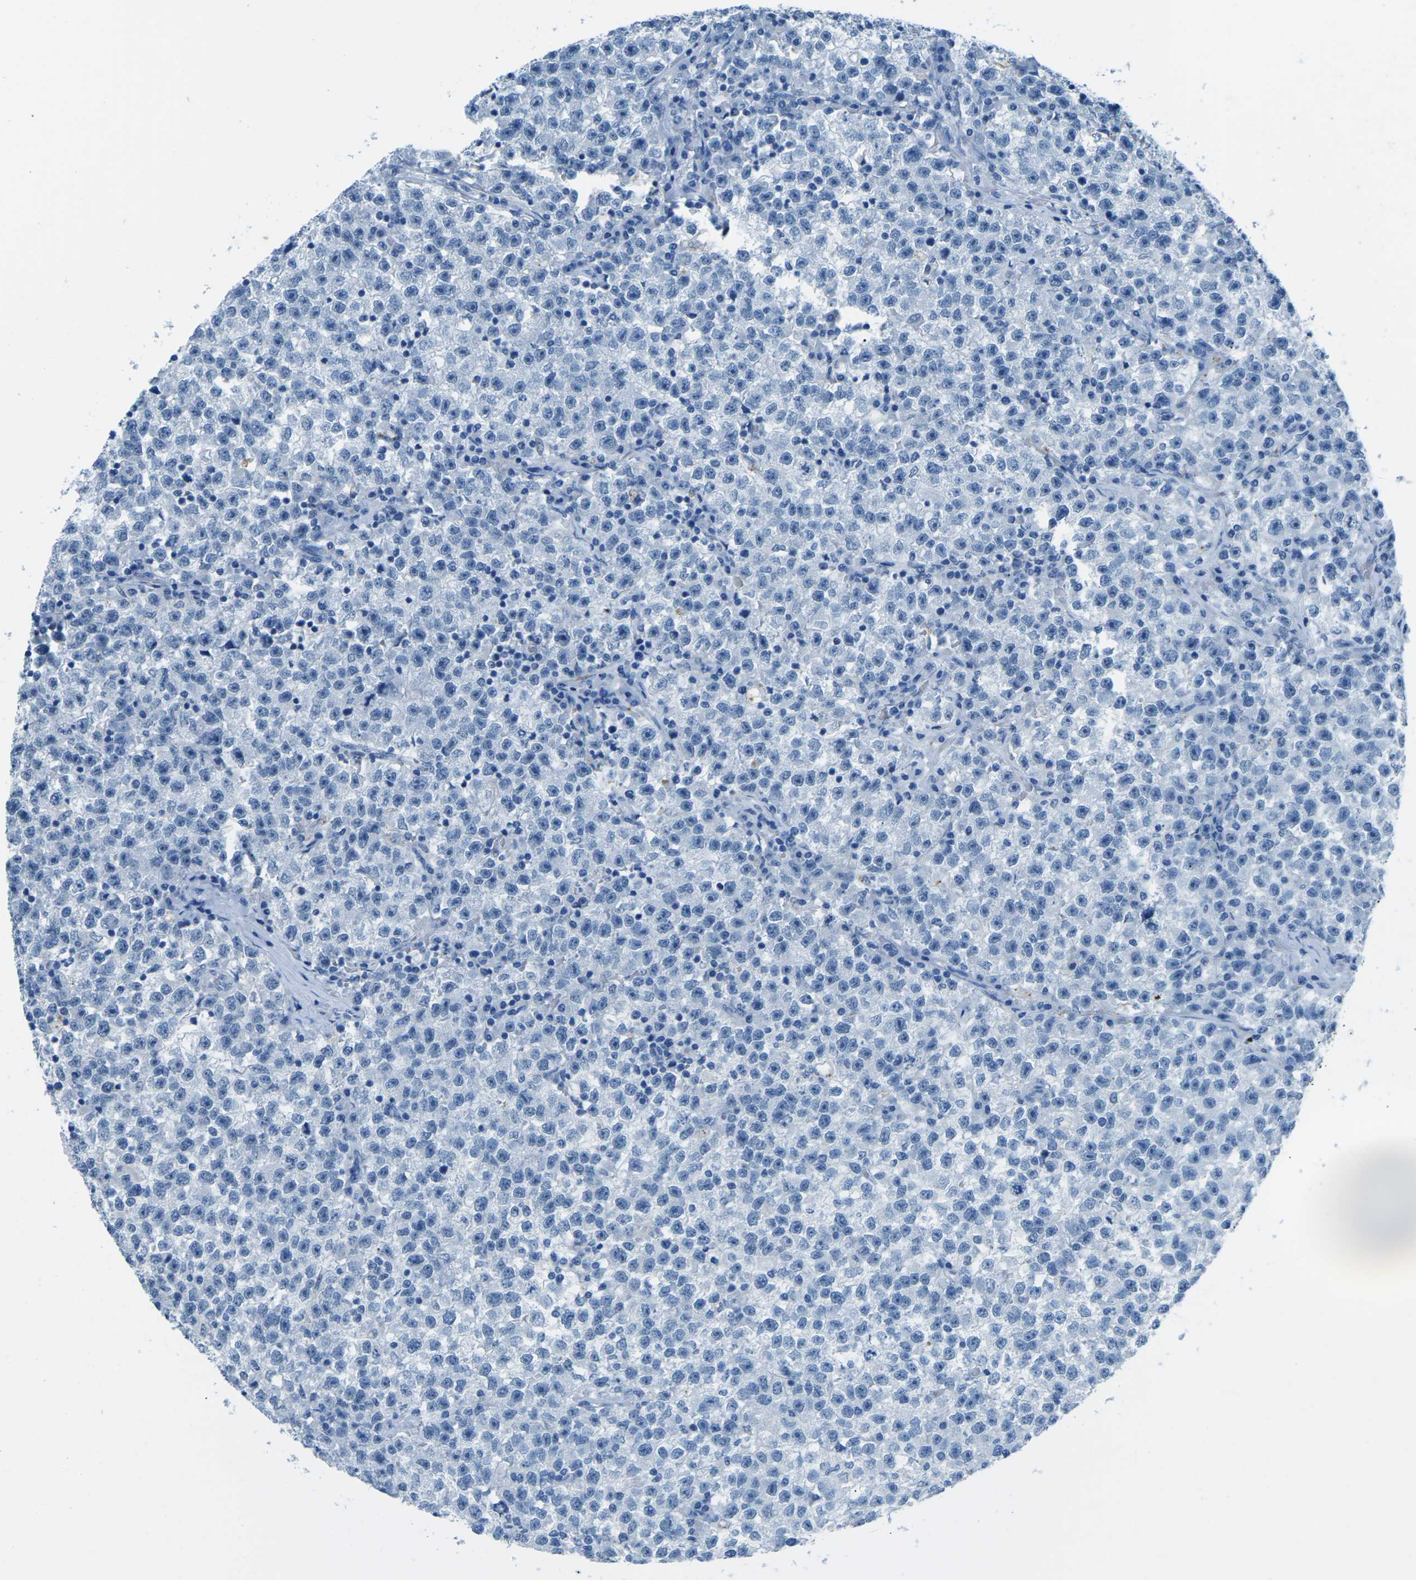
{"staining": {"intensity": "negative", "quantity": "none", "location": "none"}, "tissue": "testis cancer", "cell_type": "Tumor cells", "image_type": "cancer", "snomed": [{"axis": "morphology", "description": "Seminoma, NOS"}, {"axis": "topography", "description": "Testis"}], "caption": "Immunohistochemical staining of human testis cancer (seminoma) exhibits no significant expression in tumor cells. (Immunohistochemistry (ihc), brightfield microscopy, high magnification).", "gene": "MYH8", "patient": {"sex": "male", "age": 22}}